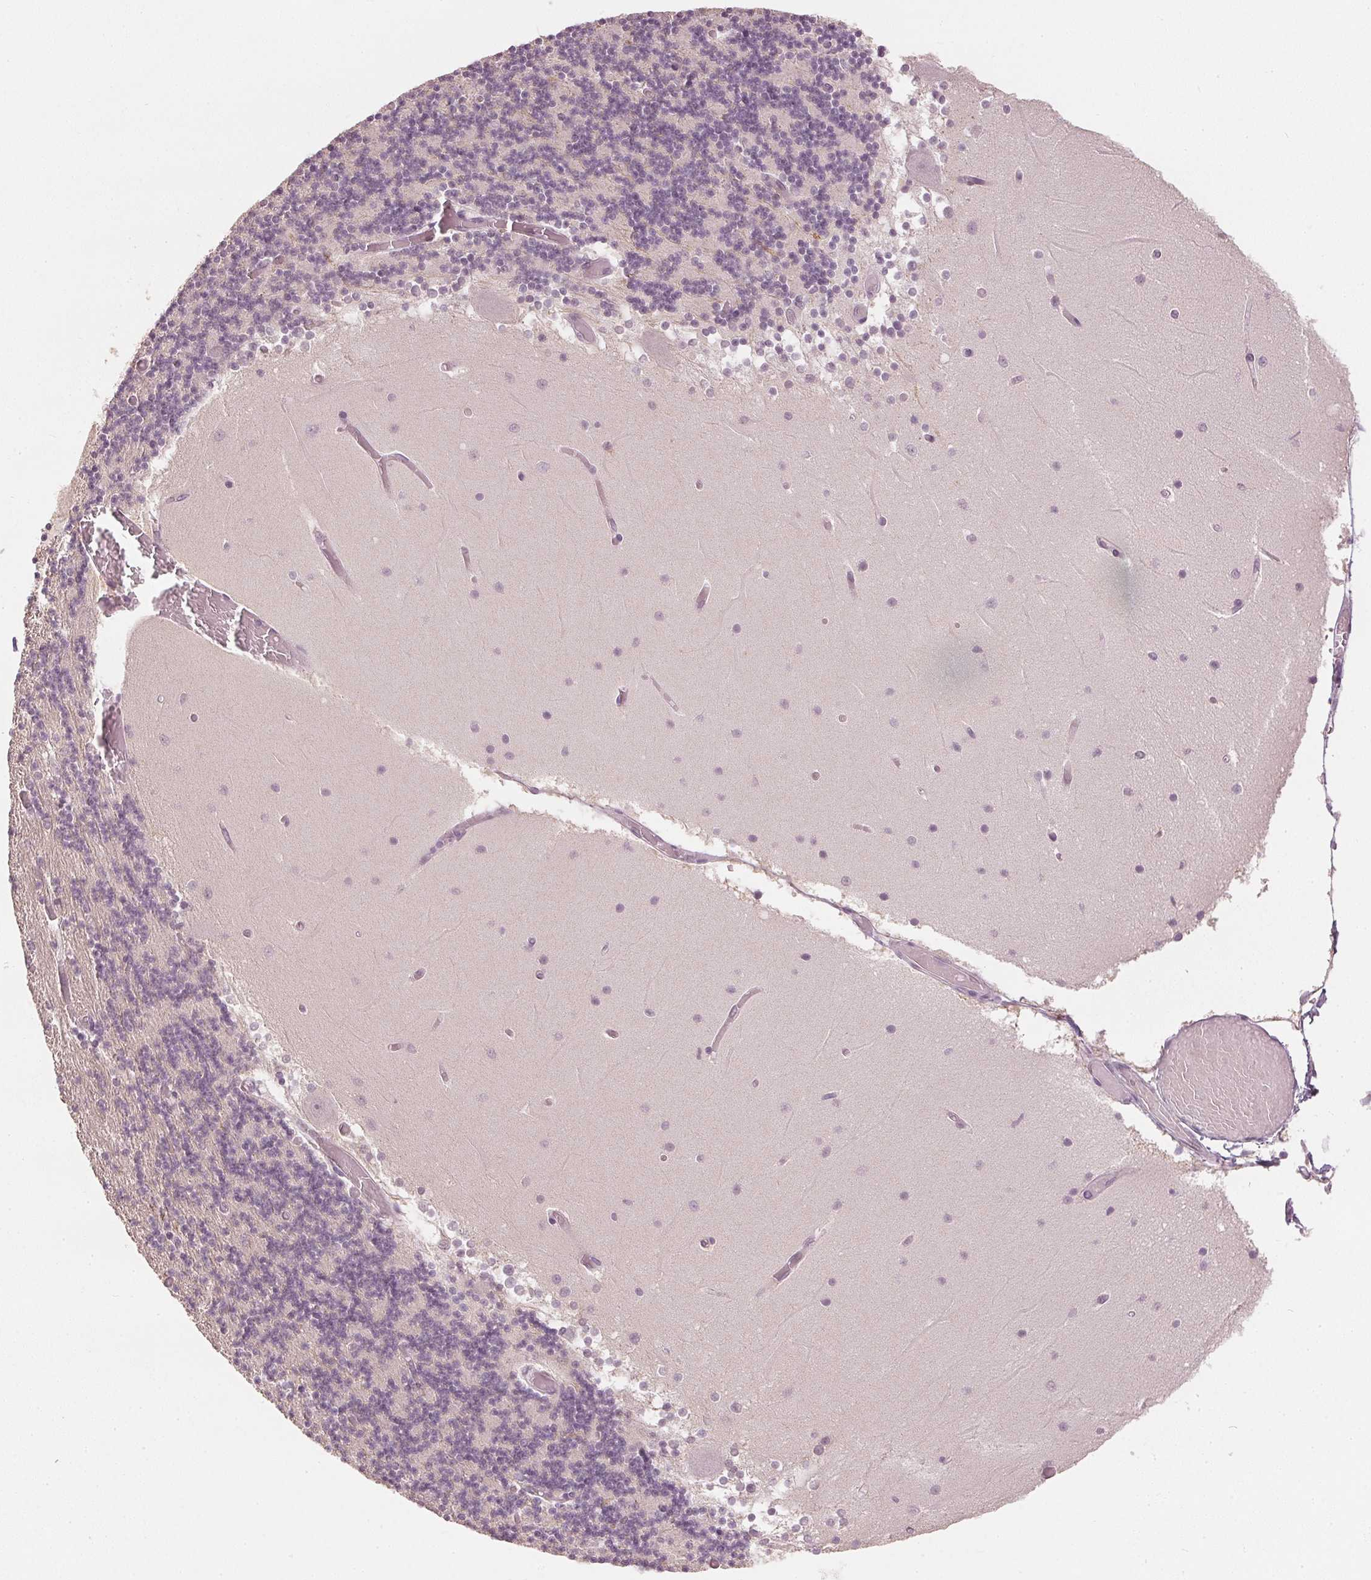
{"staining": {"intensity": "negative", "quantity": "none", "location": "none"}, "tissue": "cerebellum", "cell_type": "Cells in granular layer", "image_type": "normal", "snomed": [{"axis": "morphology", "description": "Normal tissue, NOS"}, {"axis": "topography", "description": "Cerebellum"}], "caption": "Histopathology image shows no significant protein positivity in cells in granular layer of normal cerebellum.", "gene": "ENSG00000267001", "patient": {"sex": "female", "age": 28}}